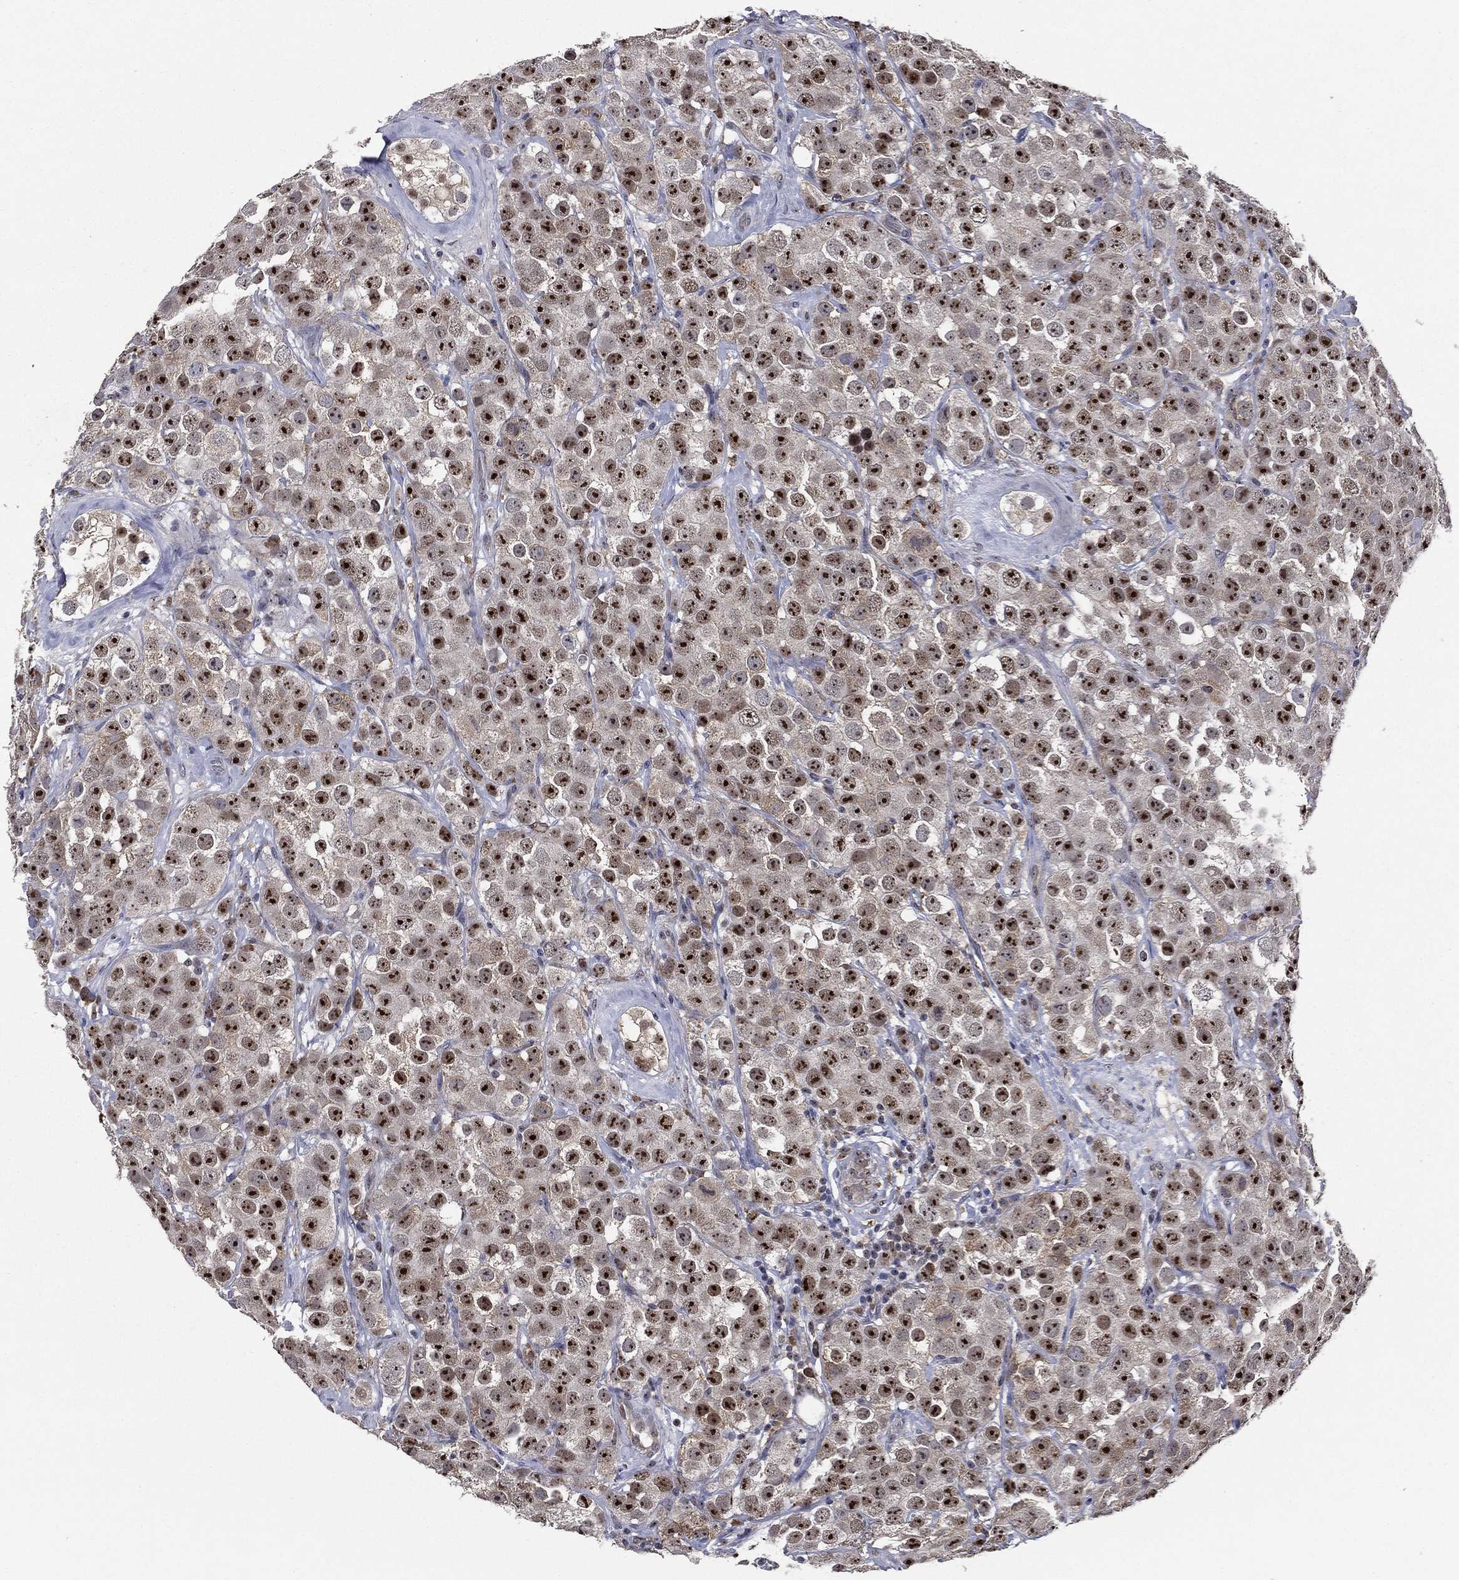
{"staining": {"intensity": "strong", "quantity": "25%-75%", "location": "nuclear"}, "tissue": "testis cancer", "cell_type": "Tumor cells", "image_type": "cancer", "snomed": [{"axis": "morphology", "description": "Seminoma, NOS"}, {"axis": "topography", "description": "Testis"}], "caption": "Immunohistochemistry (IHC) micrograph of neoplastic tissue: human testis cancer stained using immunohistochemistry exhibits high levels of strong protein expression localized specifically in the nuclear of tumor cells, appearing as a nuclear brown color.", "gene": "TRMT1L", "patient": {"sex": "male", "age": 28}}